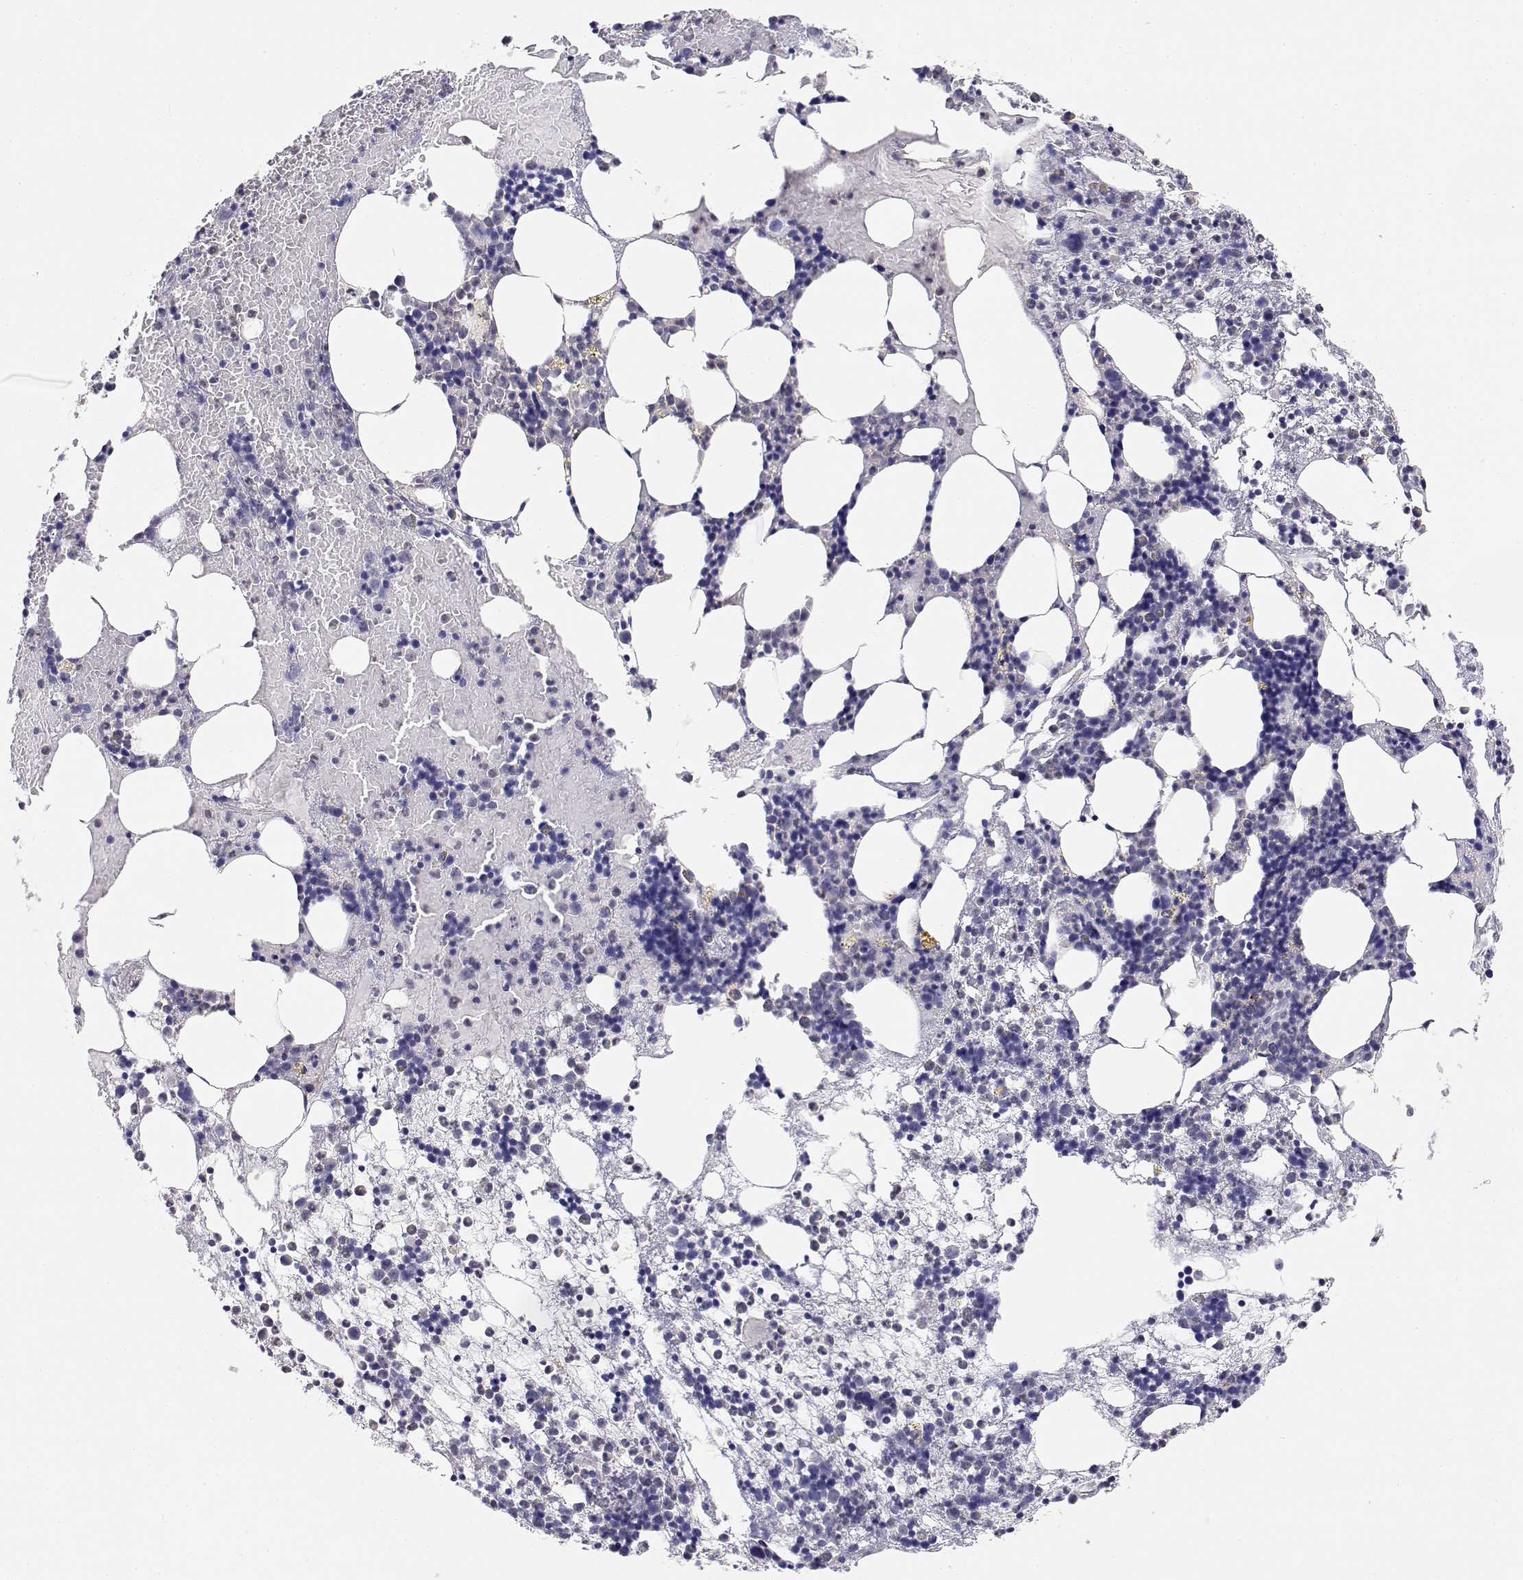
{"staining": {"intensity": "negative", "quantity": "none", "location": "none"}, "tissue": "bone marrow", "cell_type": "Hematopoietic cells", "image_type": "normal", "snomed": [{"axis": "morphology", "description": "Normal tissue, NOS"}, {"axis": "topography", "description": "Bone marrow"}], "caption": "The micrograph displays no significant expression in hematopoietic cells of bone marrow. The staining was performed using DAB (3,3'-diaminobenzidine) to visualize the protein expression in brown, while the nuclei were stained in blue with hematoxylin (Magnification: 20x).", "gene": "ADA", "patient": {"sex": "male", "age": 54}}